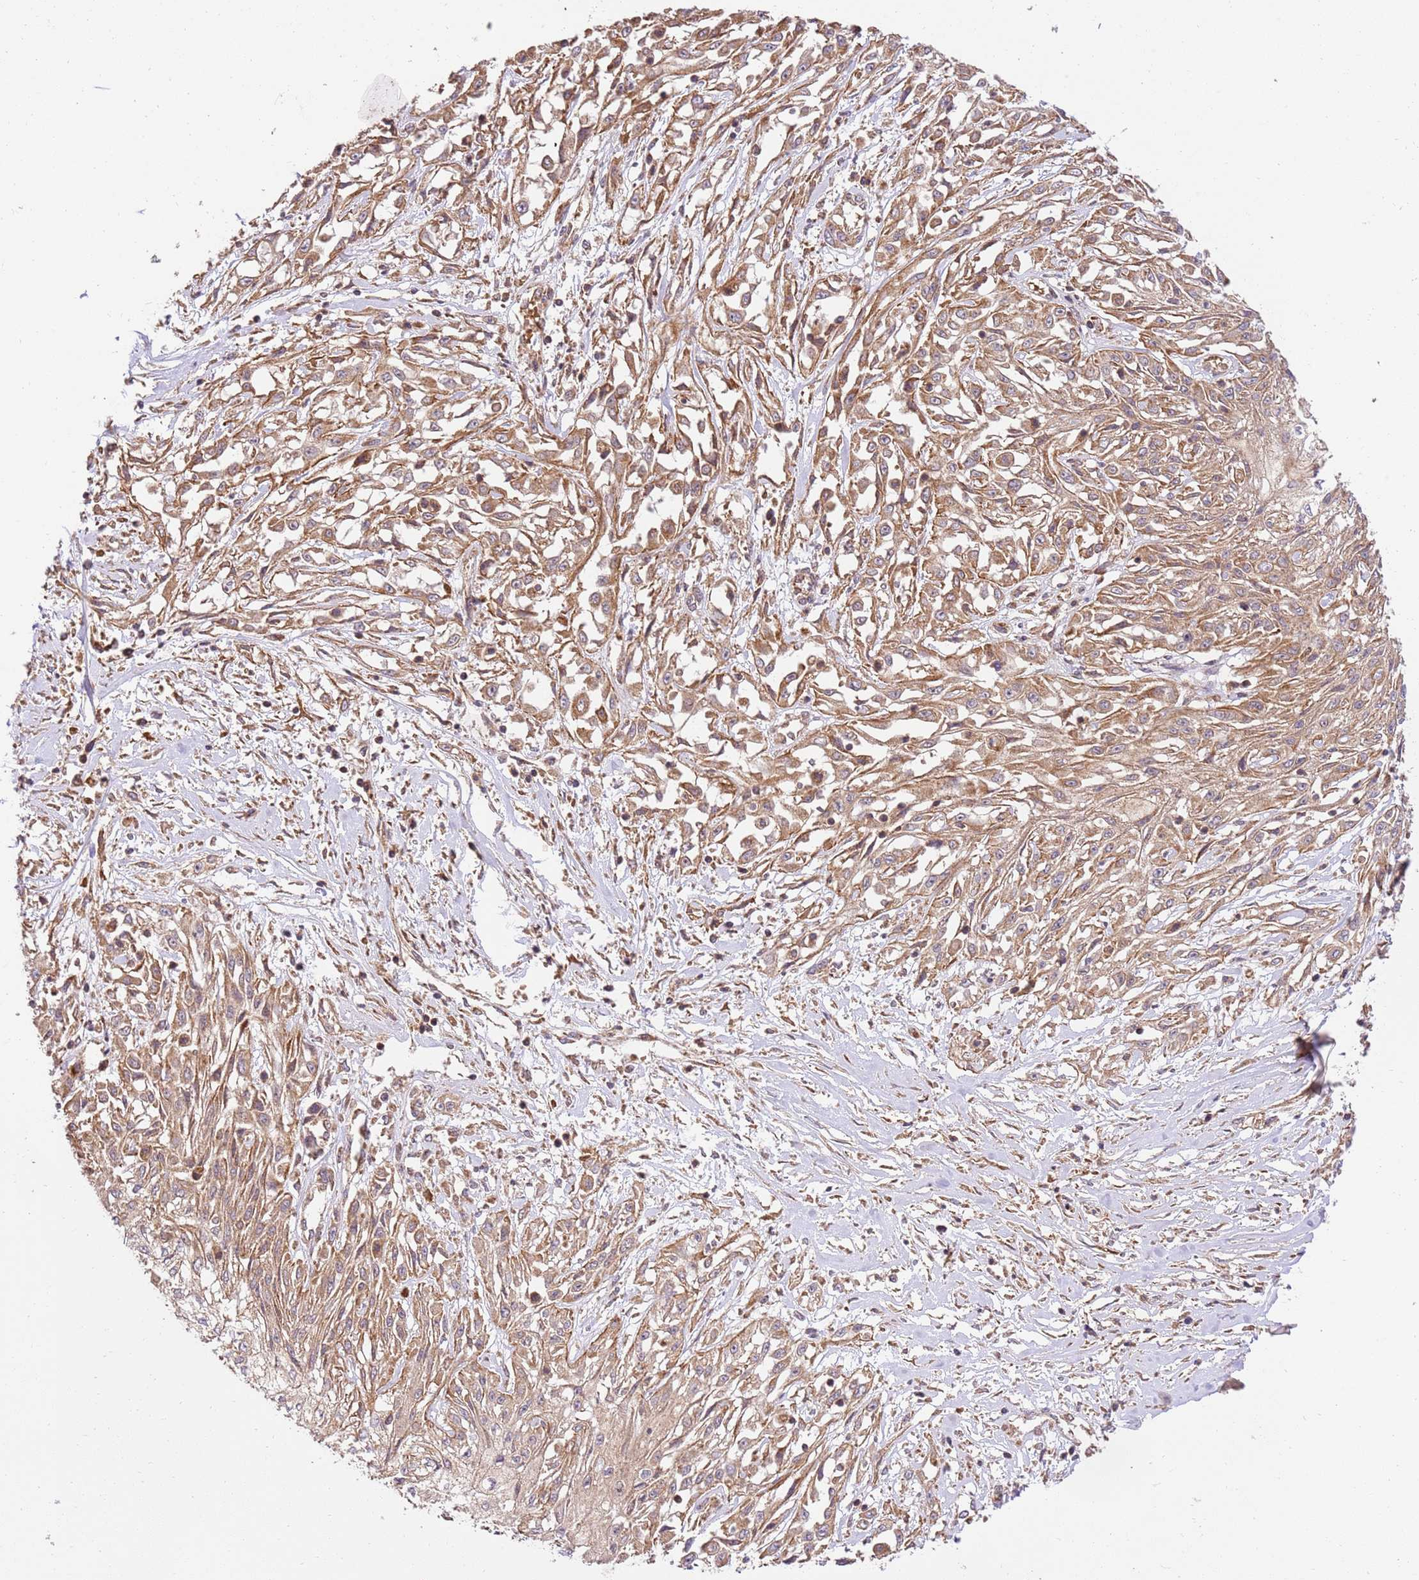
{"staining": {"intensity": "moderate", "quantity": ">75%", "location": "cytoplasmic/membranous"}, "tissue": "skin cancer", "cell_type": "Tumor cells", "image_type": "cancer", "snomed": [{"axis": "morphology", "description": "Squamous cell carcinoma, NOS"}, {"axis": "morphology", "description": "Squamous cell carcinoma, metastatic, NOS"}, {"axis": "topography", "description": "Skin"}, {"axis": "topography", "description": "Lymph node"}], "caption": "Immunohistochemistry (IHC) histopathology image of neoplastic tissue: human skin cancer (metastatic squamous cell carcinoma) stained using IHC reveals medium levels of moderate protein expression localized specifically in the cytoplasmic/membranous of tumor cells, appearing as a cytoplasmic/membranous brown color.", "gene": "SPATA2L", "patient": {"sex": "male", "age": 75}}